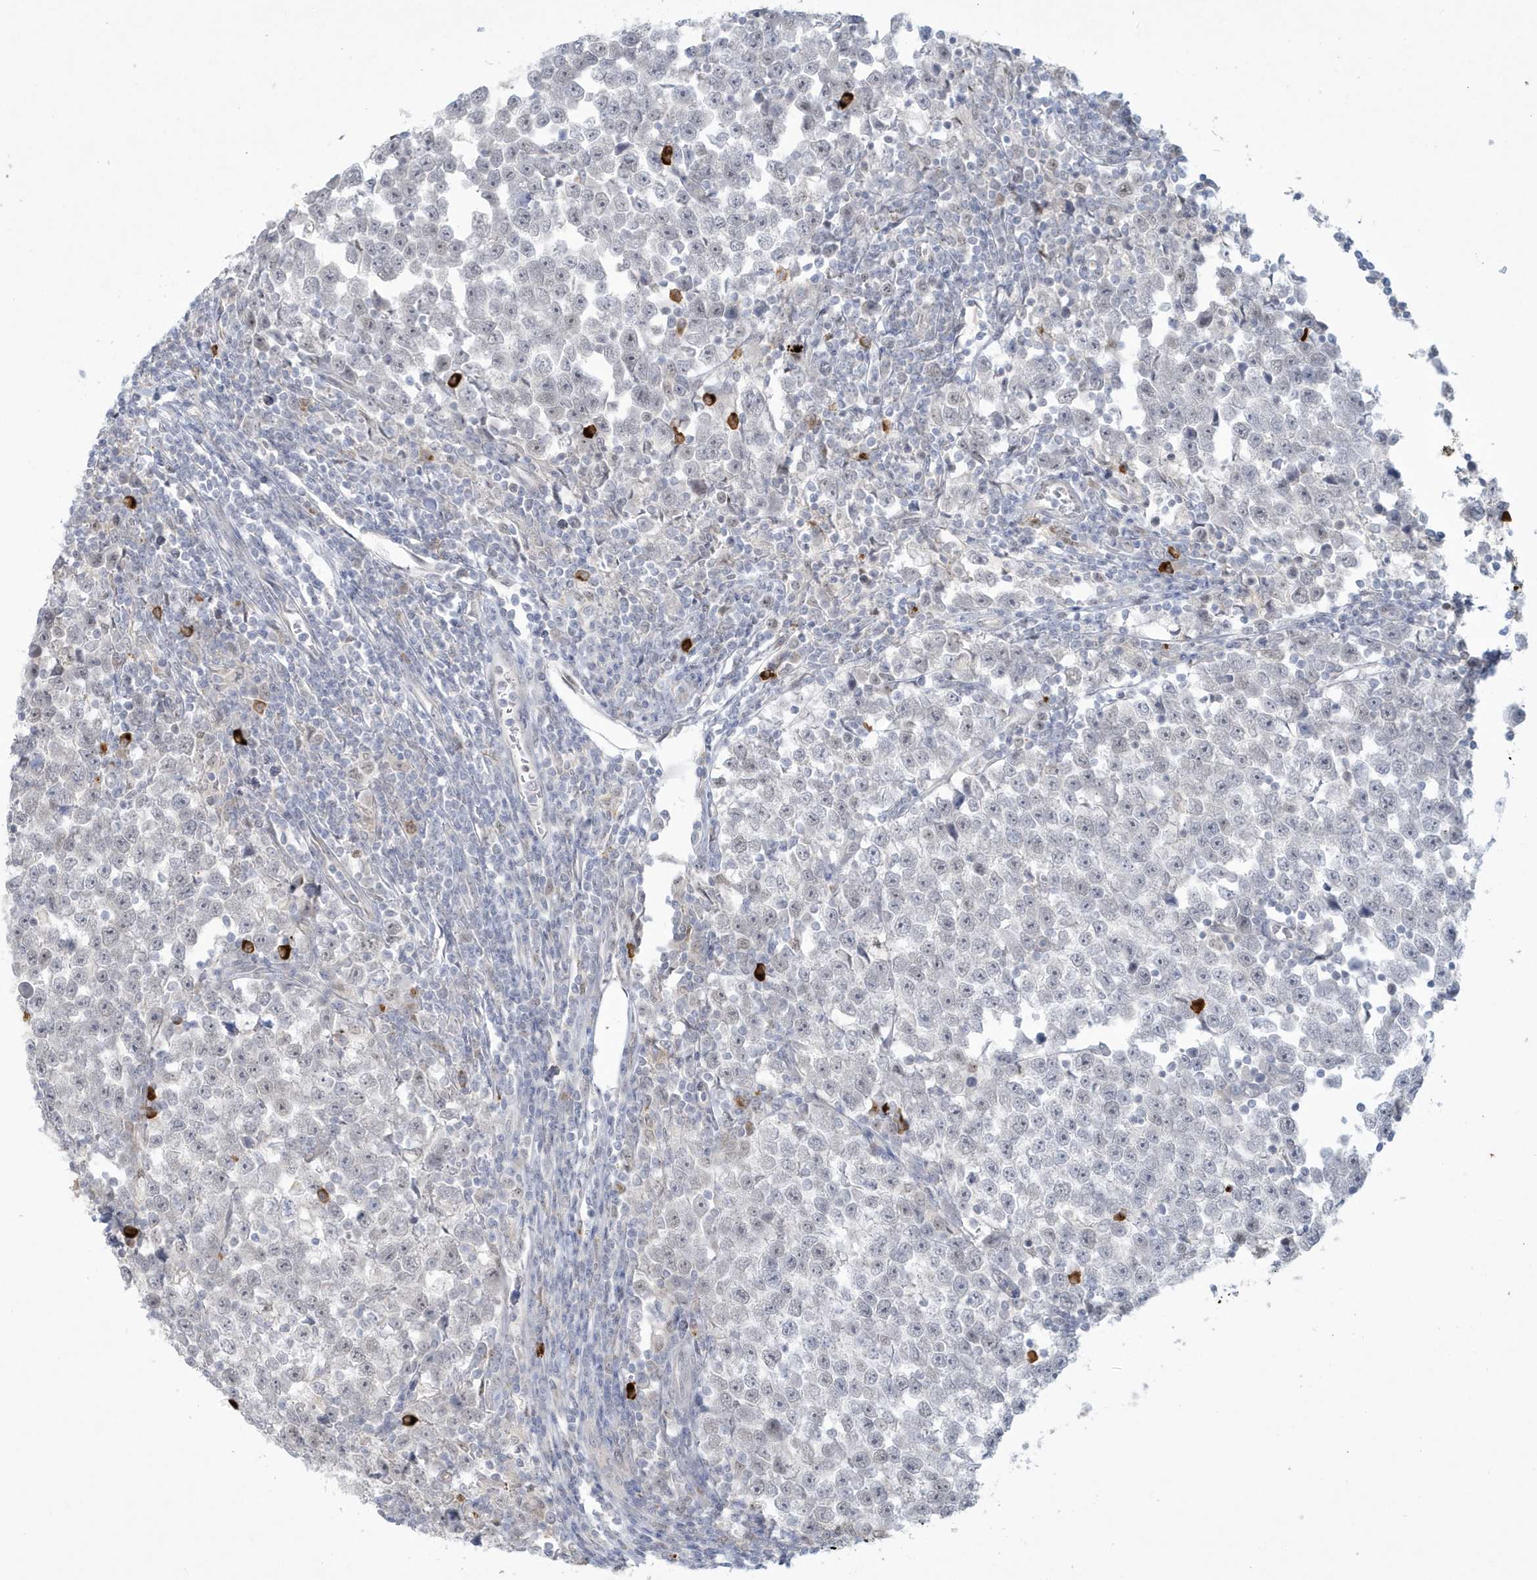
{"staining": {"intensity": "negative", "quantity": "none", "location": "none"}, "tissue": "testis cancer", "cell_type": "Tumor cells", "image_type": "cancer", "snomed": [{"axis": "morphology", "description": "Normal tissue, NOS"}, {"axis": "morphology", "description": "Seminoma, NOS"}, {"axis": "topography", "description": "Testis"}], "caption": "This histopathology image is of testis cancer stained with immunohistochemistry to label a protein in brown with the nuclei are counter-stained blue. There is no staining in tumor cells.", "gene": "HERC6", "patient": {"sex": "male", "age": 43}}